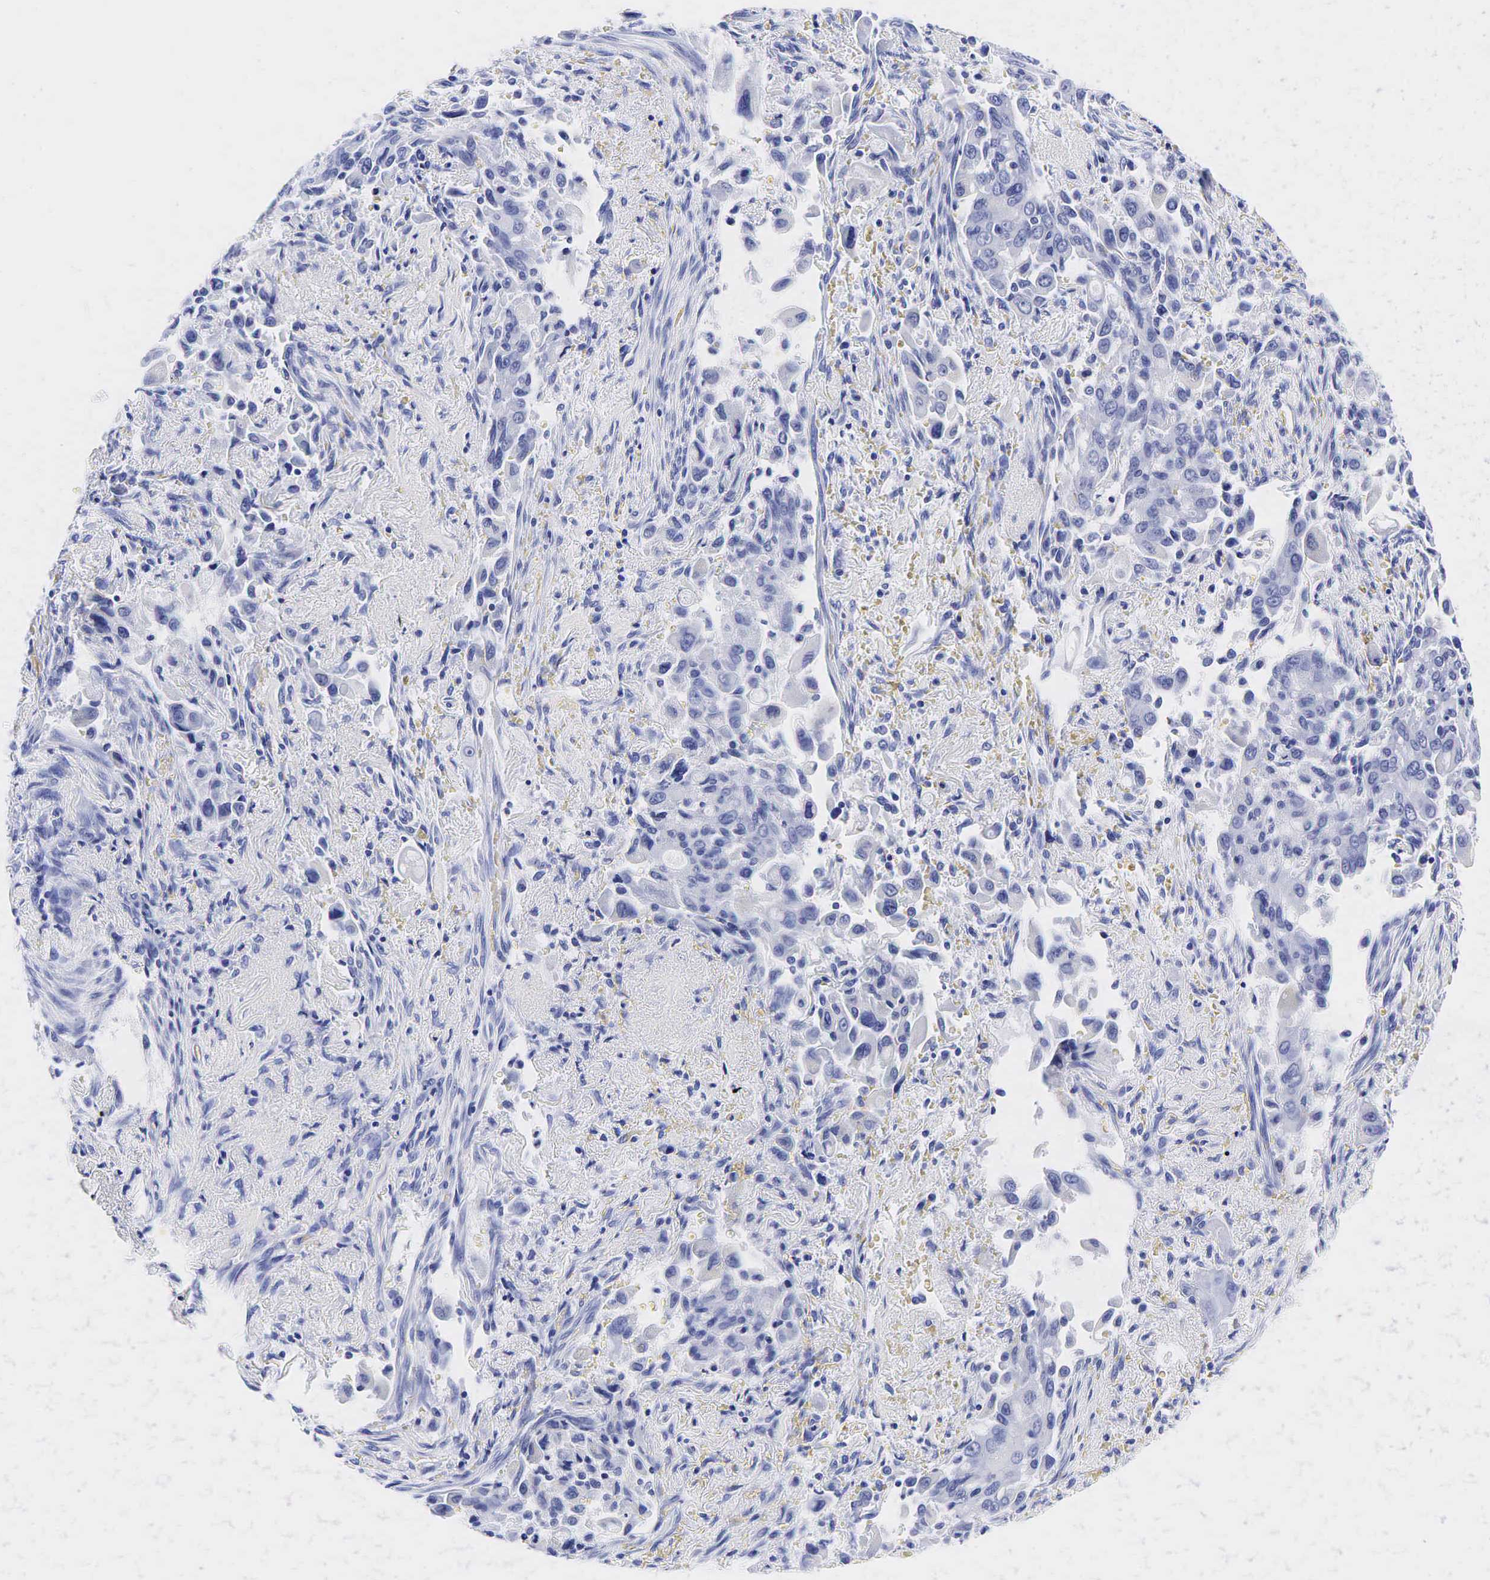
{"staining": {"intensity": "negative", "quantity": "none", "location": "none"}, "tissue": "lung cancer", "cell_type": "Tumor cells", "image_type": "cancer", "snomed": [{"axis": "morphology", "description": "Adenocarcinoma, NOS"}, {"axis": "topography", "description": "Lung"}], "caption": "This is an IHC photomicrograph of adenocarcinoma (lung). There is no staining in tumor cells.", "gene": "GCG", "patient": {"sex": "male", "age": 68}}